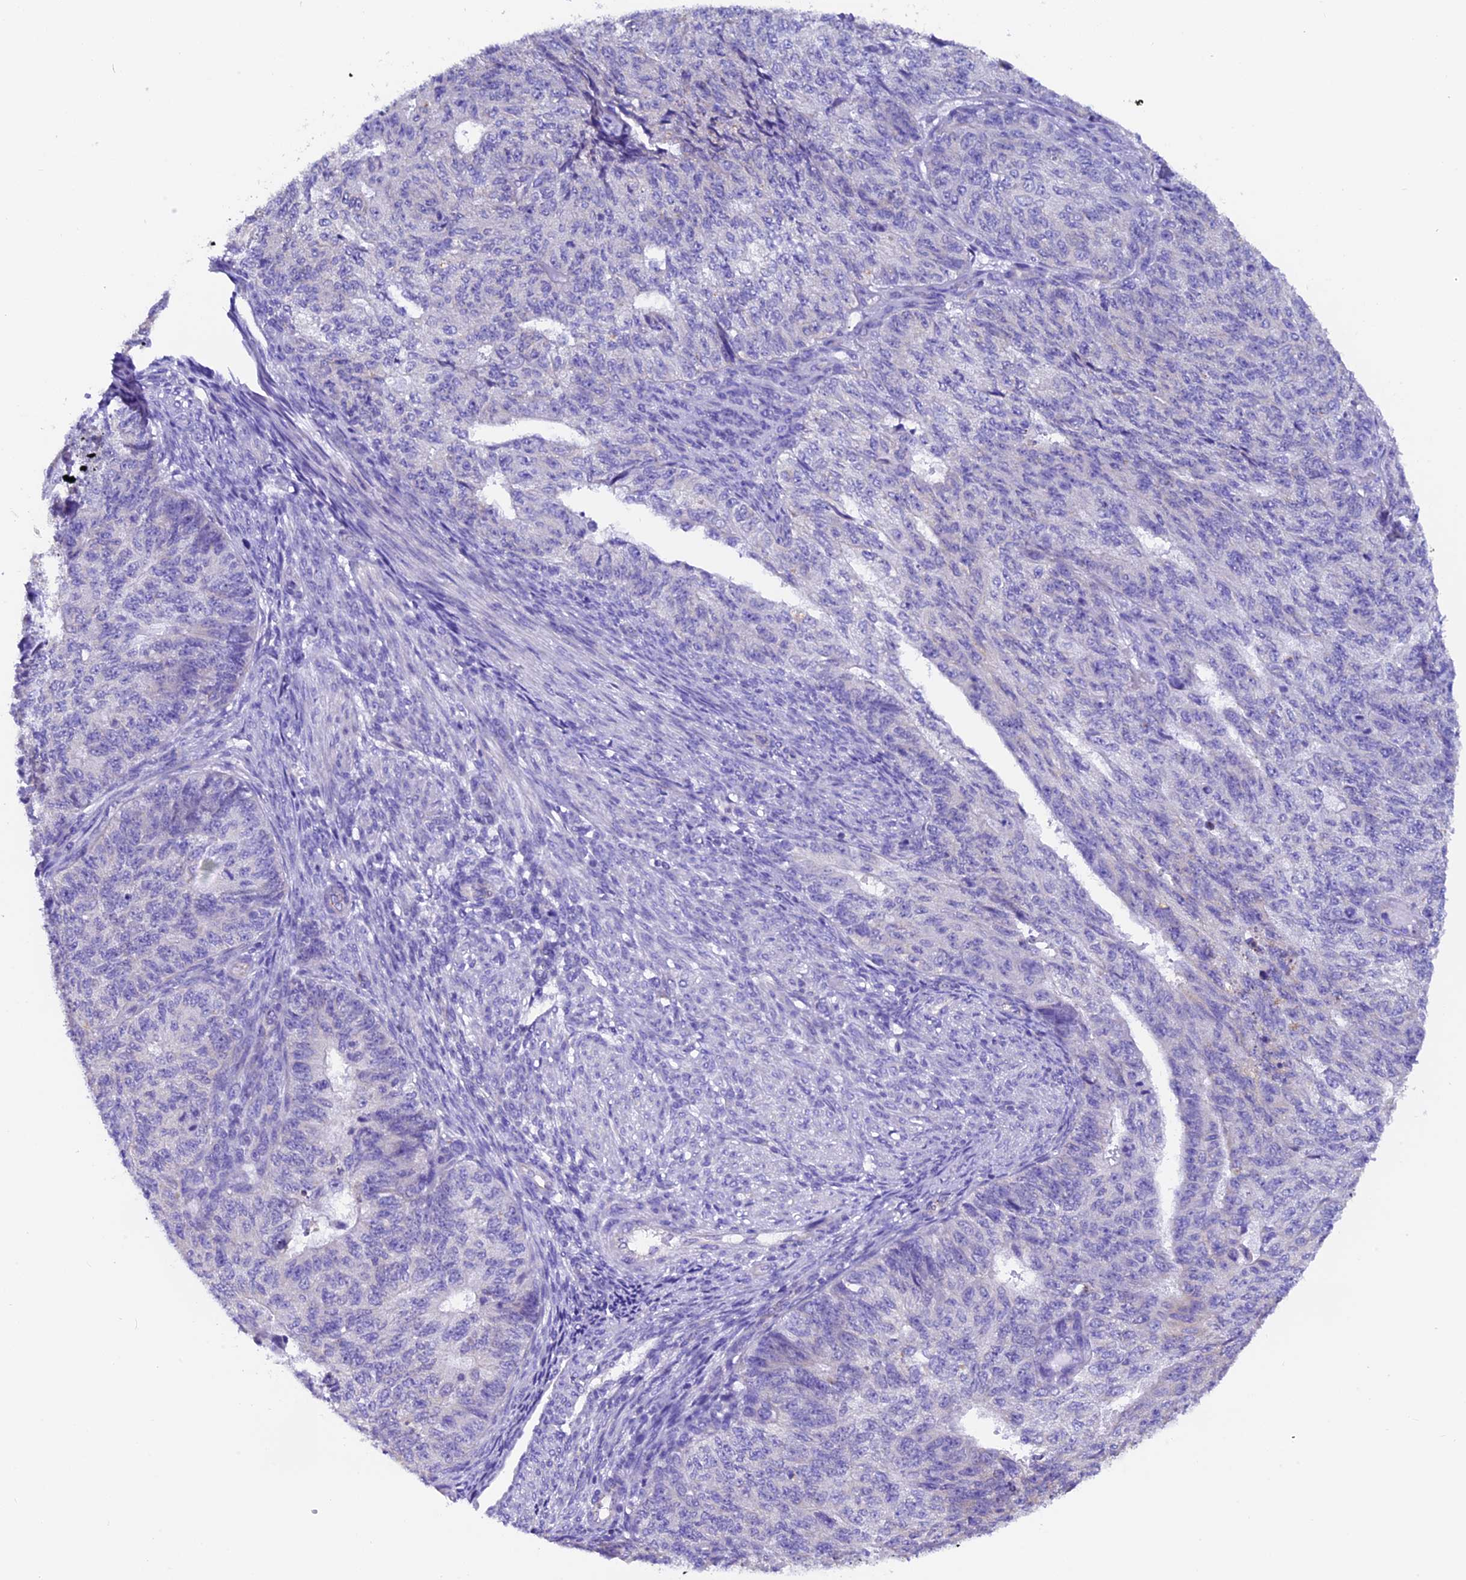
{"staining": {"intensity": "negative", "quantity": "none", "location": "none"}, "tissue": "endometrial cancer", "cell_type": "Tumor cells", "image_type": "cancer", "snomed": [{"axis": "morphology", "description": "Adenocarcinoma, NOS"}, {"axis": "topography", "description": "Endometrium"}], "caption": "A photomicrograph of human adenocarcinoma (endometrial) is negative for staining in tumor cells.", "gene": "COMTD1", "patient": {"sex": "female", "age": 32}}